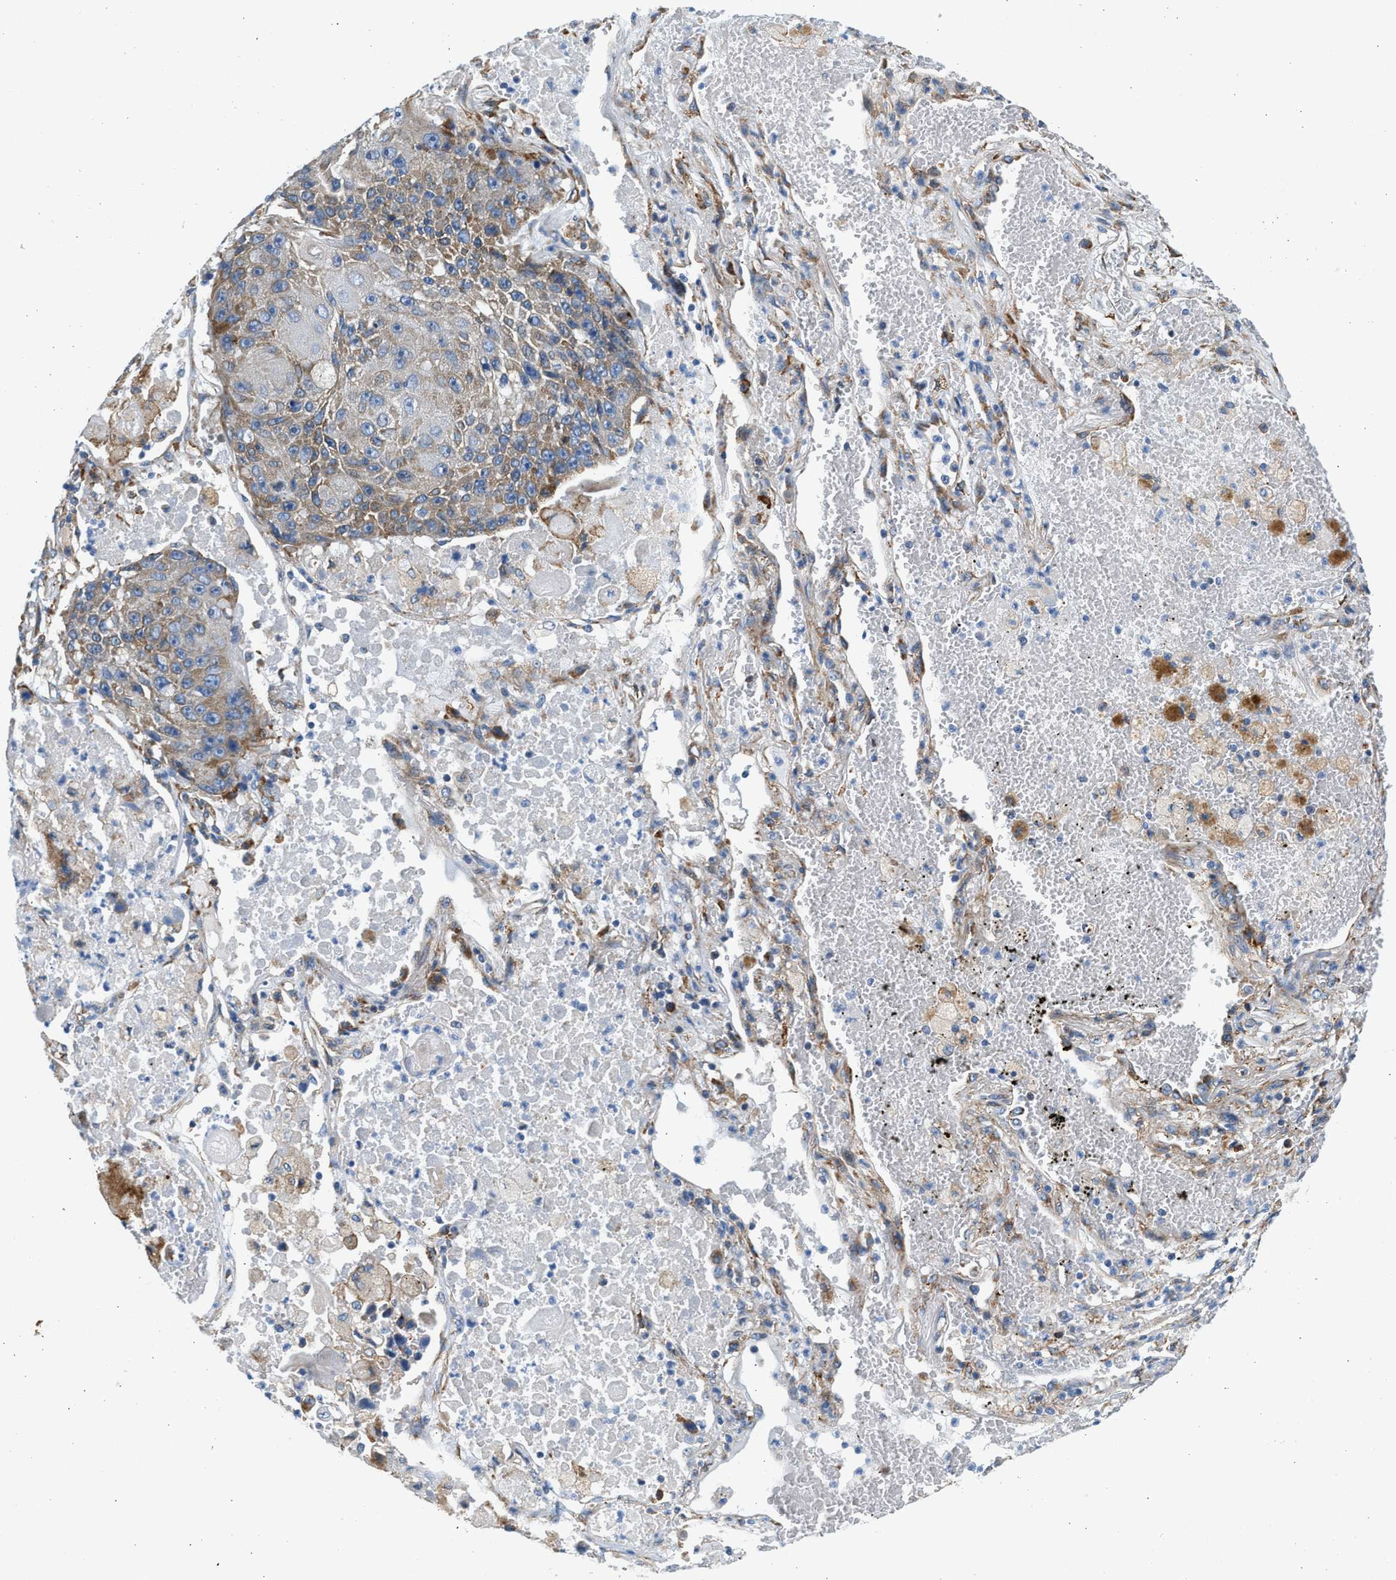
{"staining": {"intensity": "moderate", "quantity": "25%-75%", "location": "cytoplasmic/membranous"}, "tissue": "lung cancer", "cell_type": "Tumor cells", "image_type": "cancer", "snomed": [{"axis": "morphology", "description": "Squamous cell carcinoma, NOS"}, {"axis": "topography", "description": "Lung"}], "caption": "Protein expression analysis of squamous cell carcinoma (lung) shows moderate cytoplasmic/membranous staining in approximately 25%-75% of tumor cells.", "gene": "CNTN6", "patient": {"sex": "male", "age": 61}}